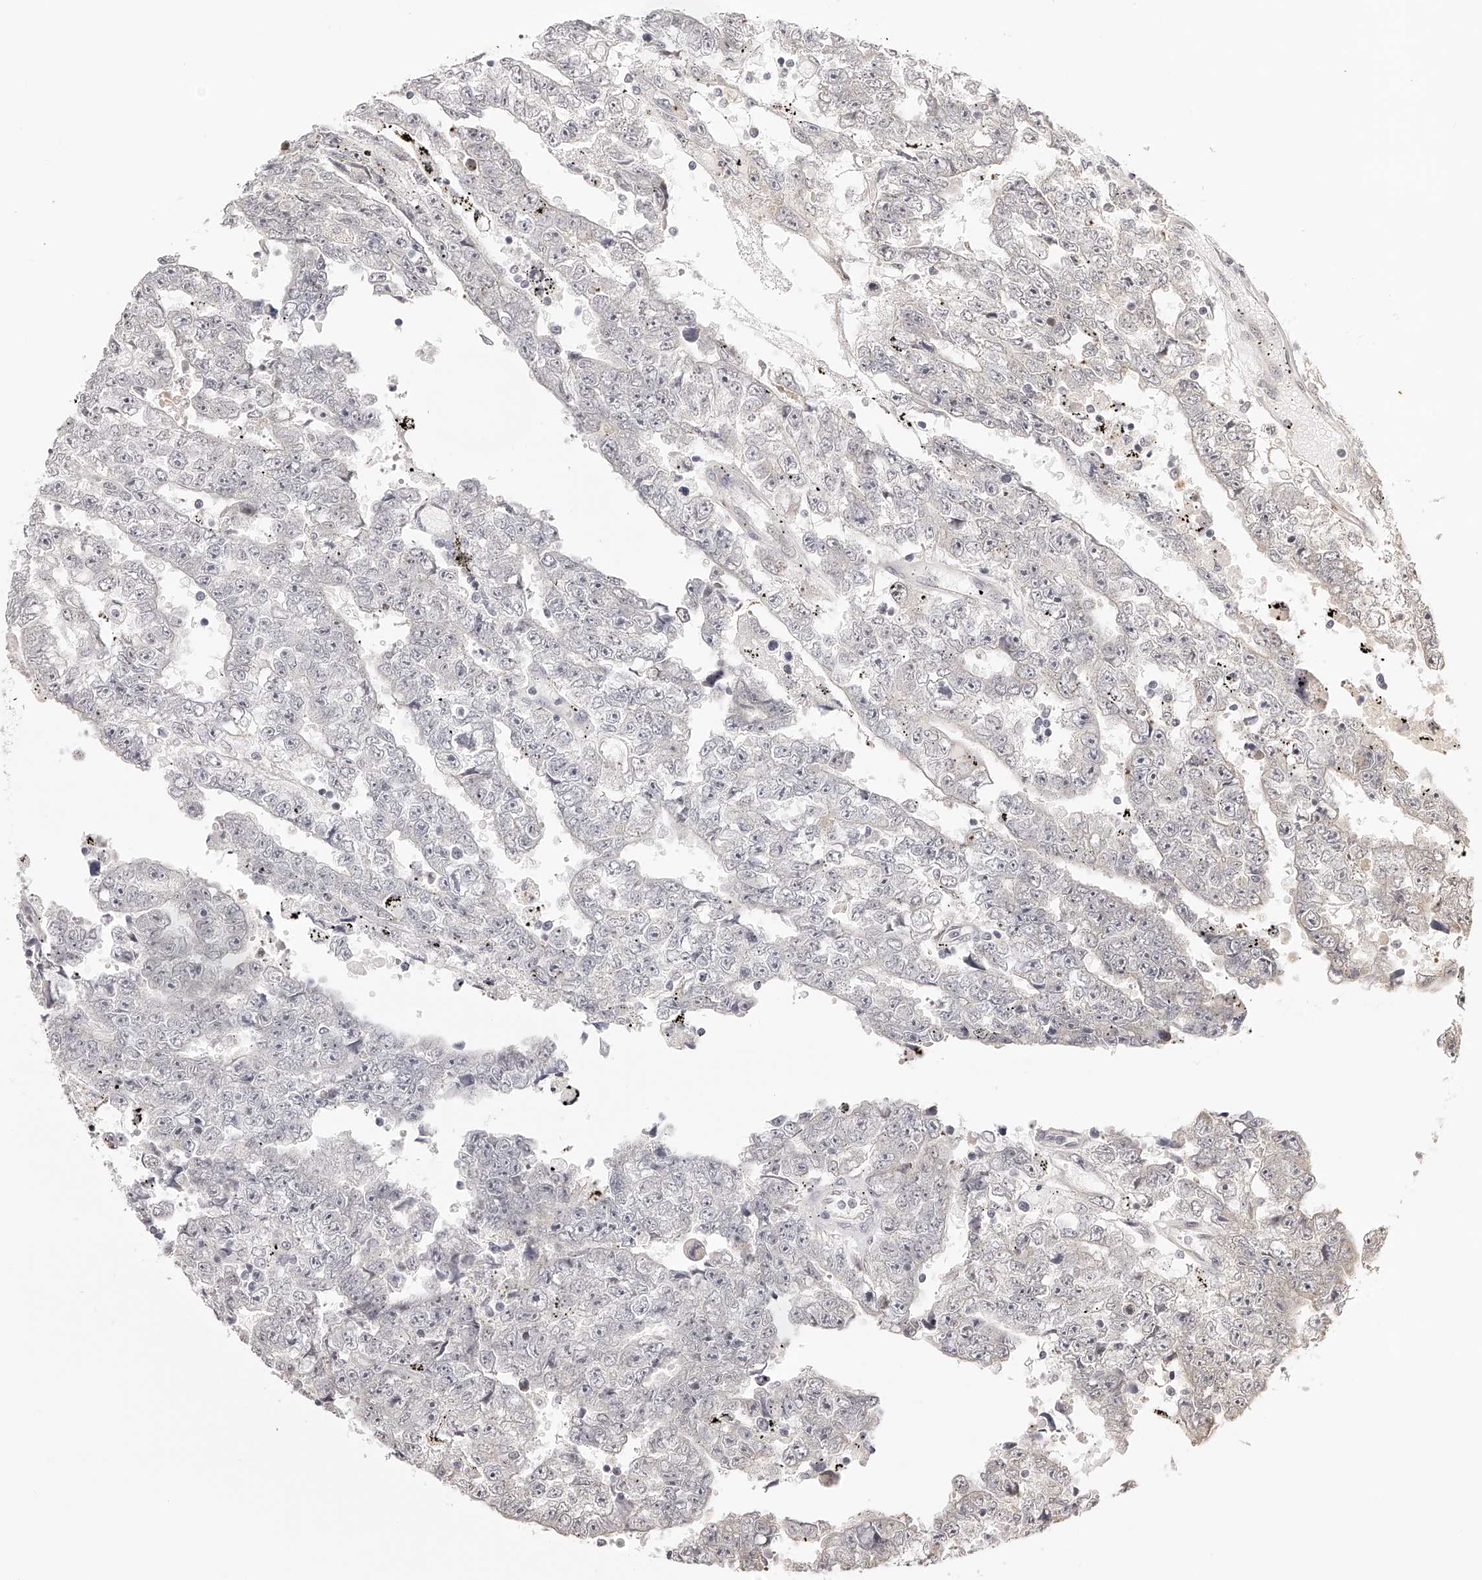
{"staining": {"intensity": "negative", "quantity": "none", "location": "none"}, "tissue": "testis cancer", "cell_type": "Tumor cells", "image_type": "cancer", "snomed": [{"axis": "morphology", "description": "Carcinoma, Embryonal, NOS"}, {"axis": "topography", "description": "Testis"}], "caption": "High magnification brightfield microscopy of embryonal carcinoma (testis) stained with DAB (3,3'-diaminobenzidine) (brown) and counterstained with hematoxylin (blue): tumor cells show no significant positivity.", "gene": "PLEKHG1", "patient": {"sex": "male", "age": 25}}